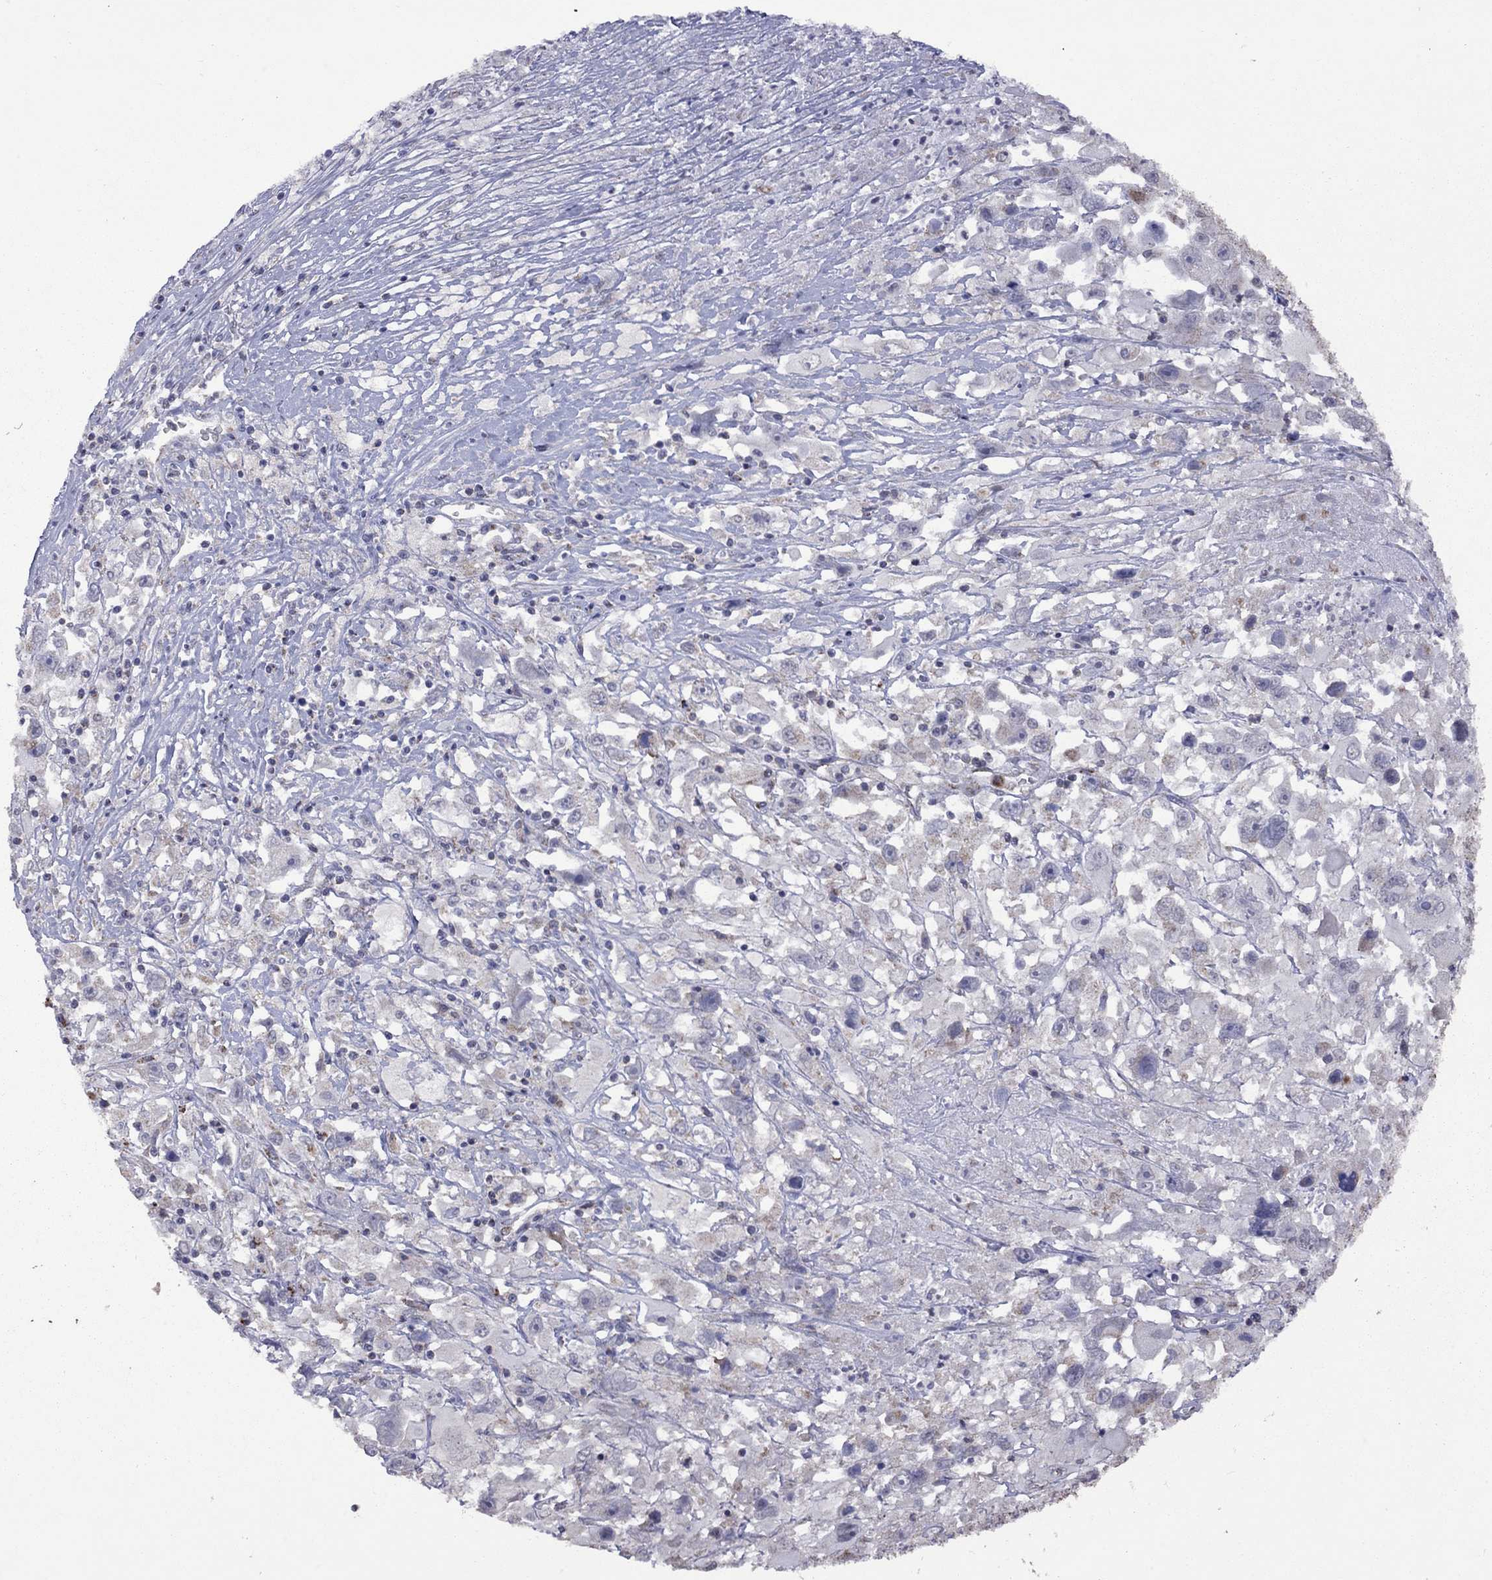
{"staining": {"intensity": "moderate", "quantity": "<25%", "location": "cytoplasmic/membranous"}, "tissue": "melanoma", "cell_type": "Tumor cells", "image_type": "cancer", "snomed": [{"axis": "morphology", "description": "Malignant melanoma, Metastatic site"}, {"axis": "topography", "description": "Soft tissue"}], "caption": "This is a photomicrograph of IHC staining of malignant melanoma (metastatic site), which shows moderate staining in the cytoplasmic/membranous of tumor cells.", "gene": "NDUFB1", "patient": {"sex": "male", "age": 50}}